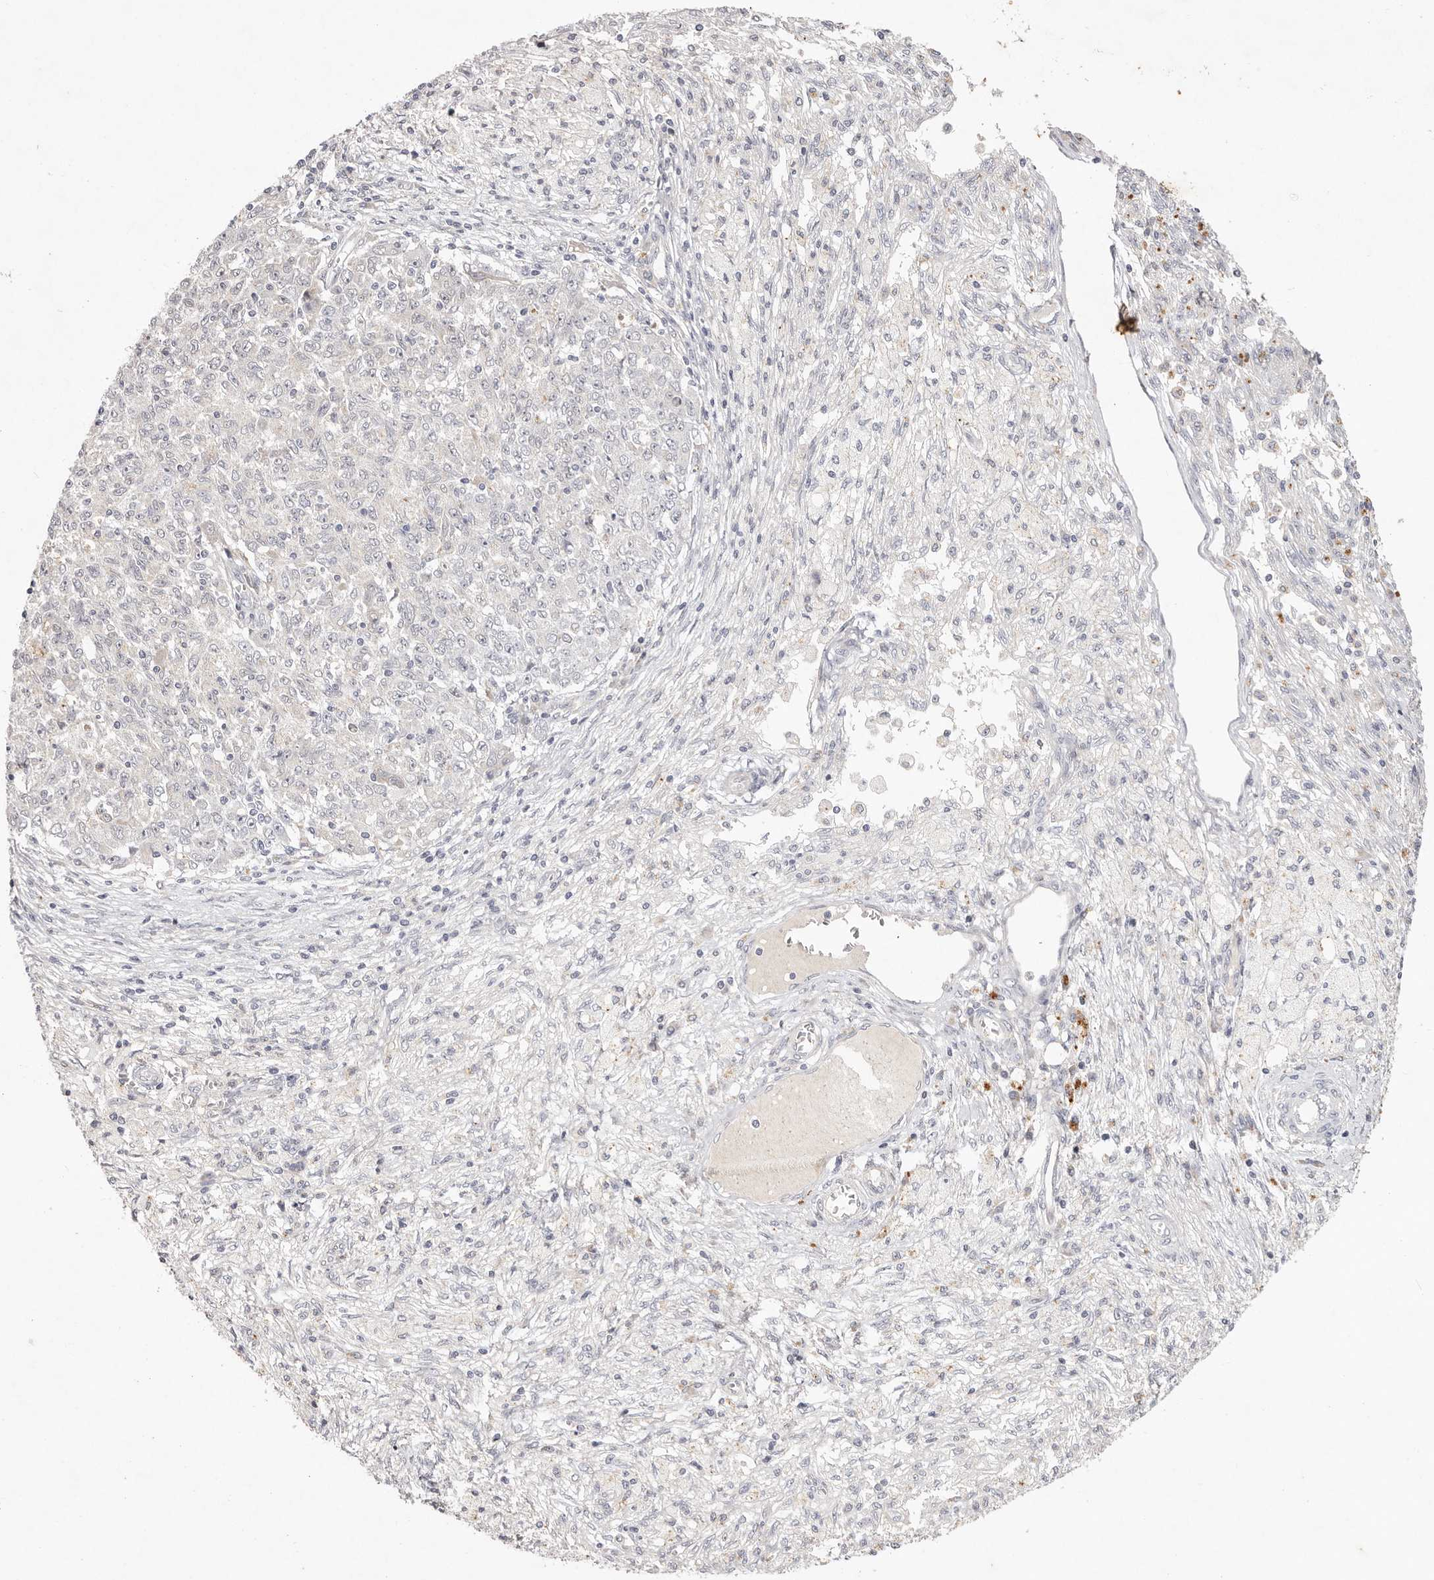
{"staining": {"intensity": "negative", "quantity": "none", "location": "none"}, "tissue": "ovarian cancer", "cell_type": "Tumor cells", "image_type": "cancer", "snomed": [{"axis": "morphology", "description": "Carcinoma, endometroid"}, {"axis": "topography", "description": "Ovary"}], "caption": "Immunohistochemical staining of human endometroid carcinoma (ovarian) demonstrates no significant expression in tumor cells.", "gene": "GARNL3", "patient": {"sex": "female", "age": 42}}